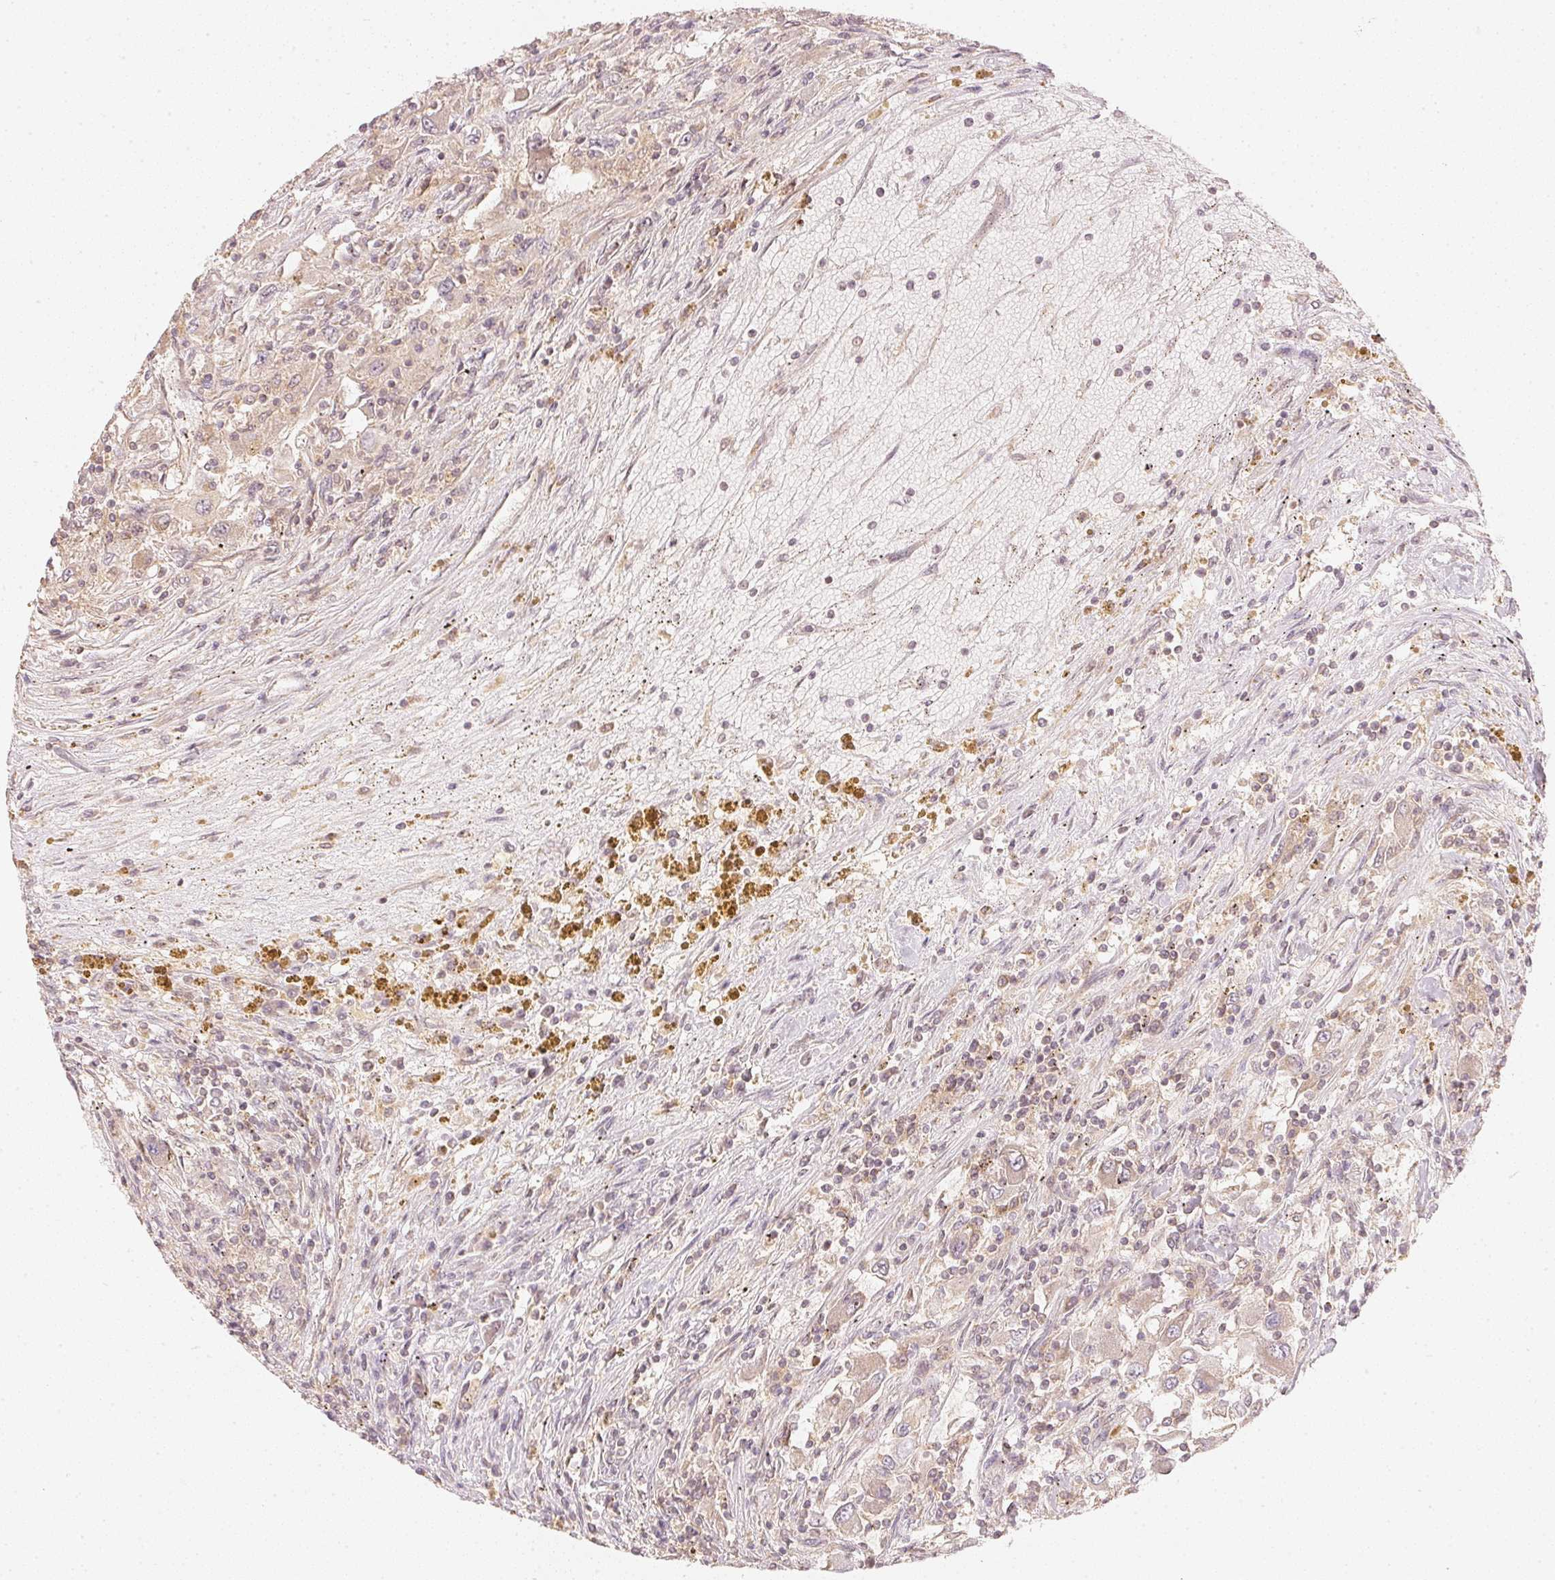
{"staining": {"intensity": "negative", "quantity": "none", "location": "none"}, "tissue": "renal cancer", "cell_type": "Tumor cells", "image_type": "cancer", "snomed": [{"axis": "morphology", "description": "Adenocarcinoma, NOS"}, {"axis": "topography", "description": "Kidney"}], "caption": "This is a histopathology image of IHC staining of renal cancer, which shows no staining in tumor cells.", "gene": "WDR54", "patient": {"sex": "female", "age": 67}}